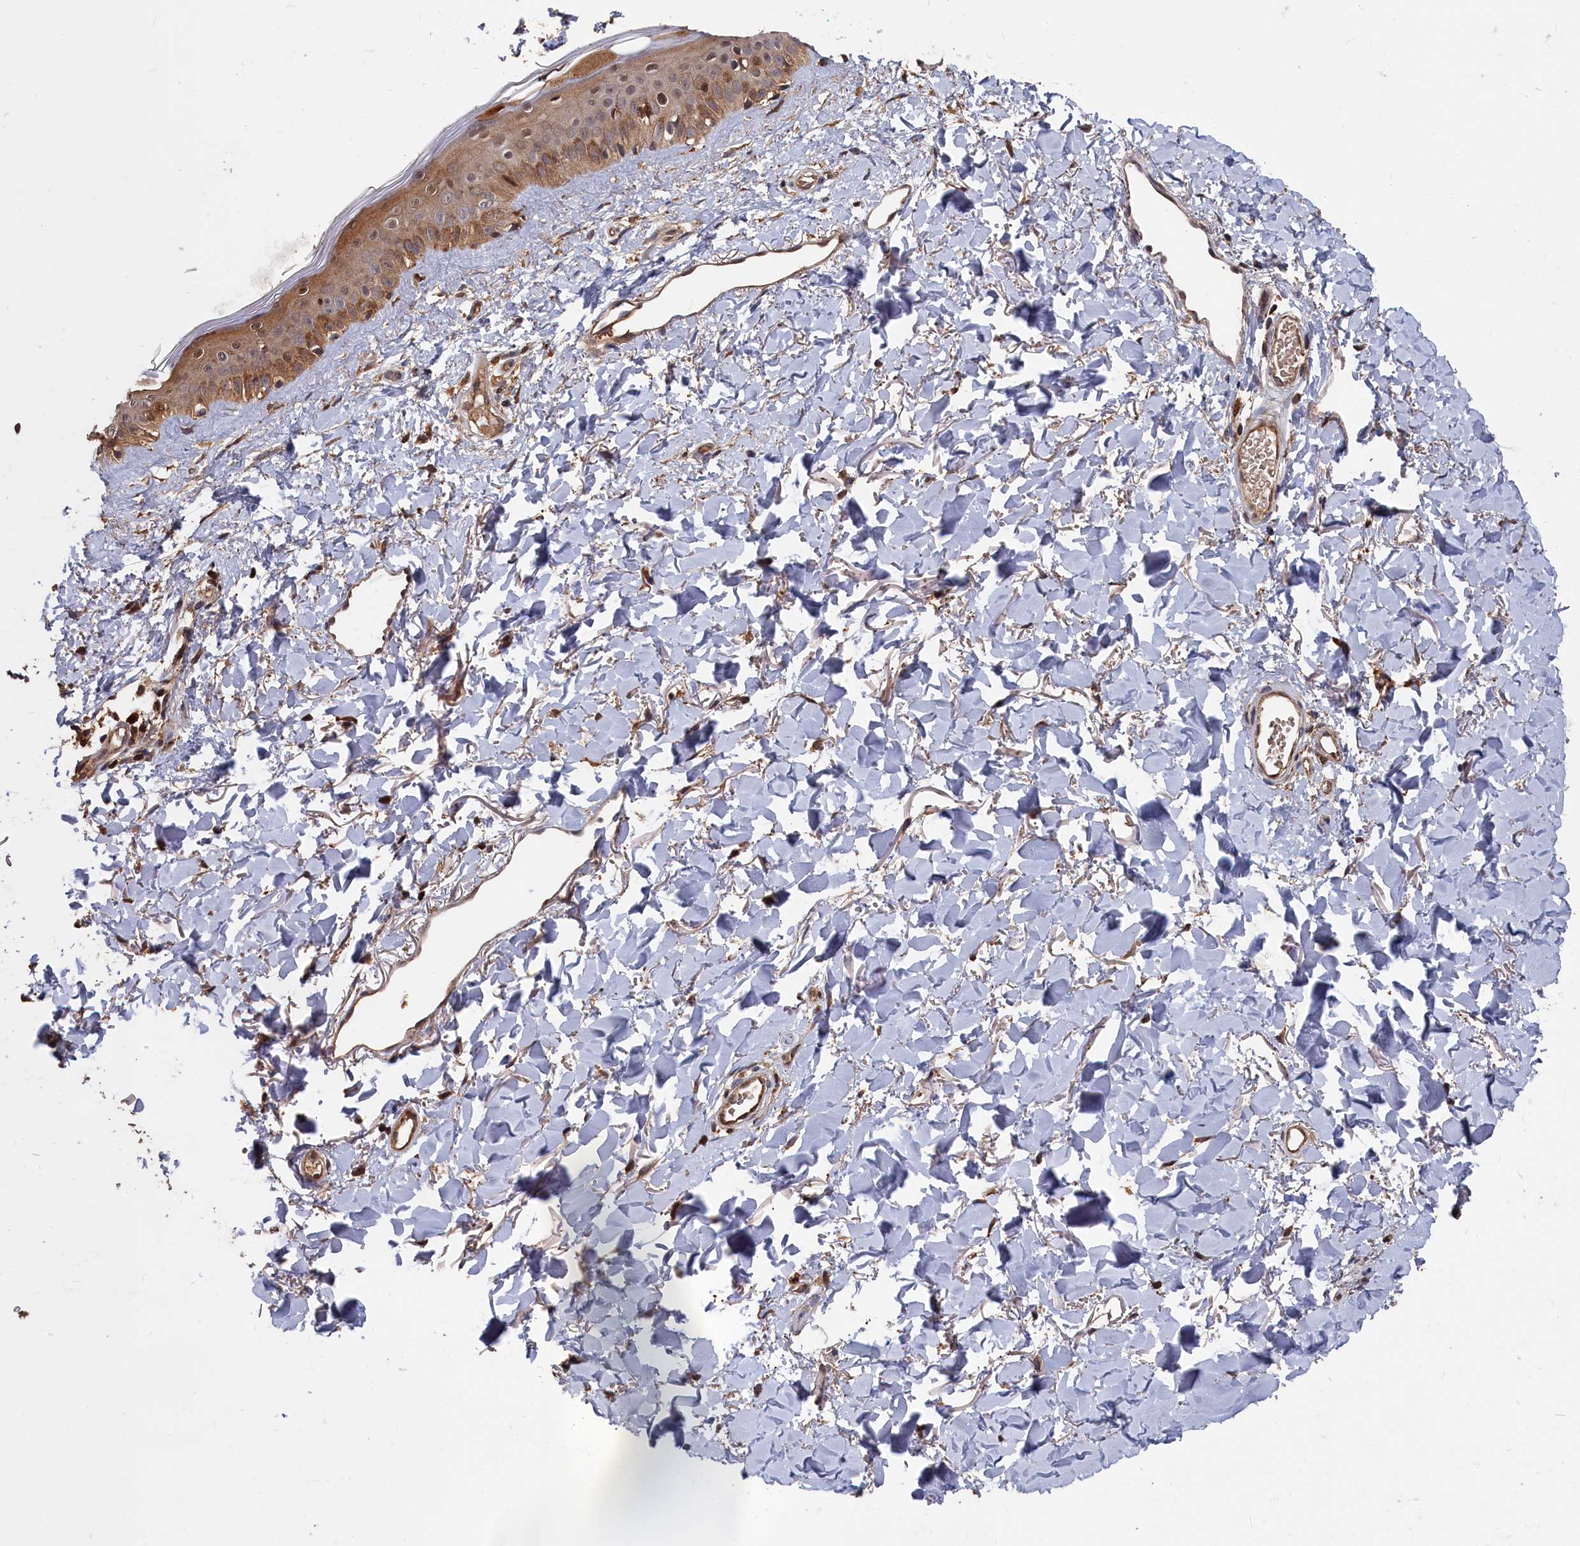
{"staining": {"intensity": "moderate", "quantity": "25%-75%", "location": "cytoplasmic/membranous"}, "tissue": "skin", "cell_type": "Fibroblasts", "image_type": "normal", "snomed": [{"axis": "morphology", "description": "Normal tissue, NOS"}, {"axis": "topography", "description": "Skin"}], "caption": "IHC staining of benign skin, which displays medium levels of moderate cytoplasmic/membranous staining in about 25%-75% of fibroblasts indicating moderate cytoplasmic/membranous protein staining. The staining was performed using DAB (brown) for protein detection and nuclei were counterstained in hematoxylin (blue).", "gene": "RMI2", "patient": {"sex": "female", "age": 58}}